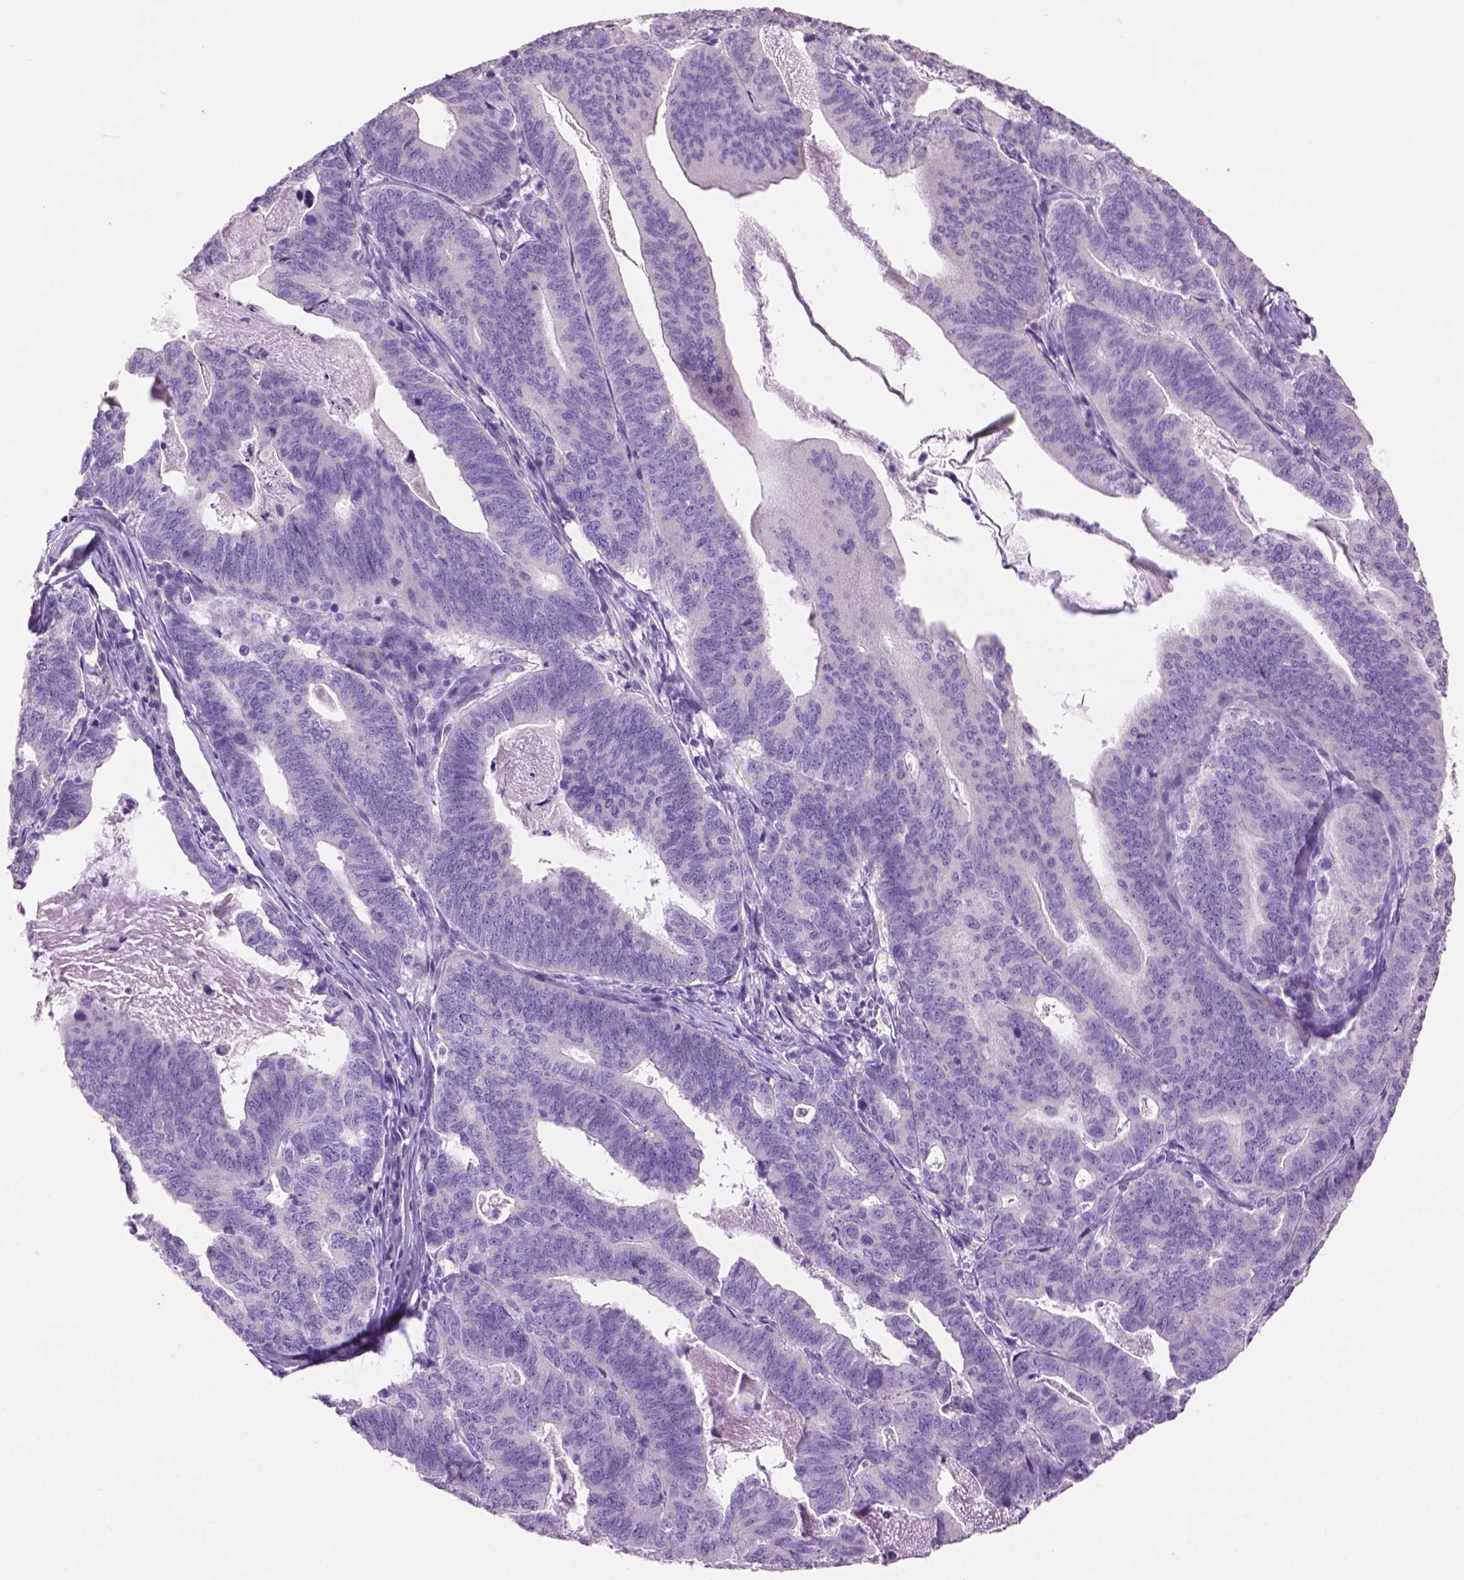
{"staining": {"intensity": "negative", "quantity": "none", "location": "none"}, "tissue": "stomach cancer", "cell_type": "Tumor cells", "image_type": "cancer", "snomed": [{"axis": "morphology", "description": "Adenocarcinoma, NOS"}, {"axis": "topography", "description": "Stomach, upper"}], "caption": "There is no significant staining in tumor cells of adenocarcinoma (stomach). (Stains: DAB (3,3'-diaminobenzidine) immunohistochemistry (IHC) with hematoxylin counter stain, Microscopy: brightfield microscopy at high magnification).", "gene": "CRYBA4", "patient": {"sex": "female", "age": 67}}